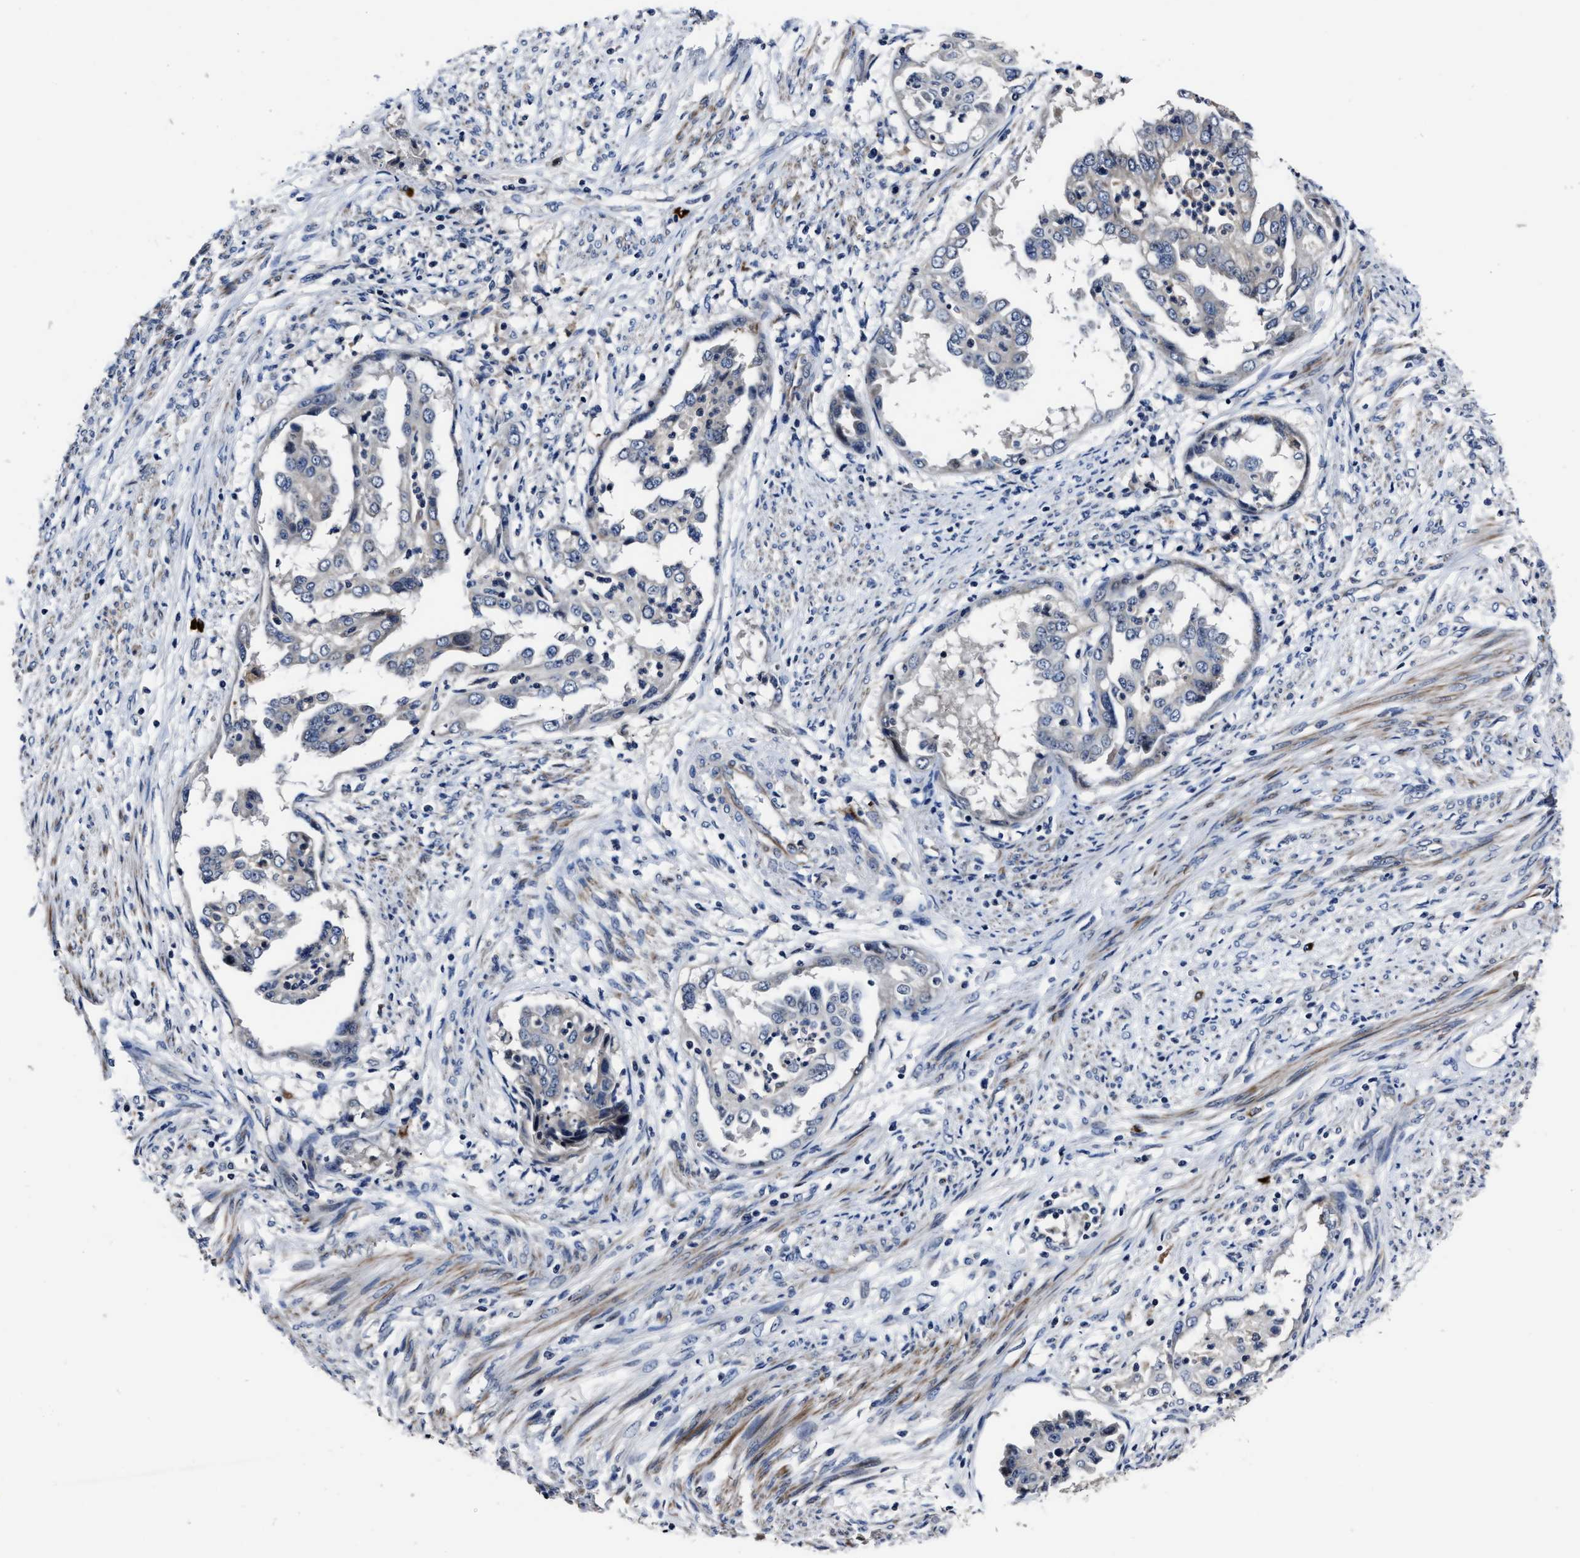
{"staining": {"intensity": "negative", "quantity": "none", "location": "none"}, "tissue": "endometrial cancer", "cell_type": "Tumor cells", "image_type": "cancer", "snomed": [{"axis": "morphology", "description": "Adenocarcinoma, NOS"}, {"axis": "topography", "description": "Endometrium"}], "caption": "Endometrial cancer was stained to show a protein in brown. There is no significant expression in tumor cells. (Brightfield microscopy of DAB (3,3'-diaminobenzidine) immunohistochemistry at high magnification).", "gene": "RSBN1L", "patient": {"sex": "female", "age": 85}}